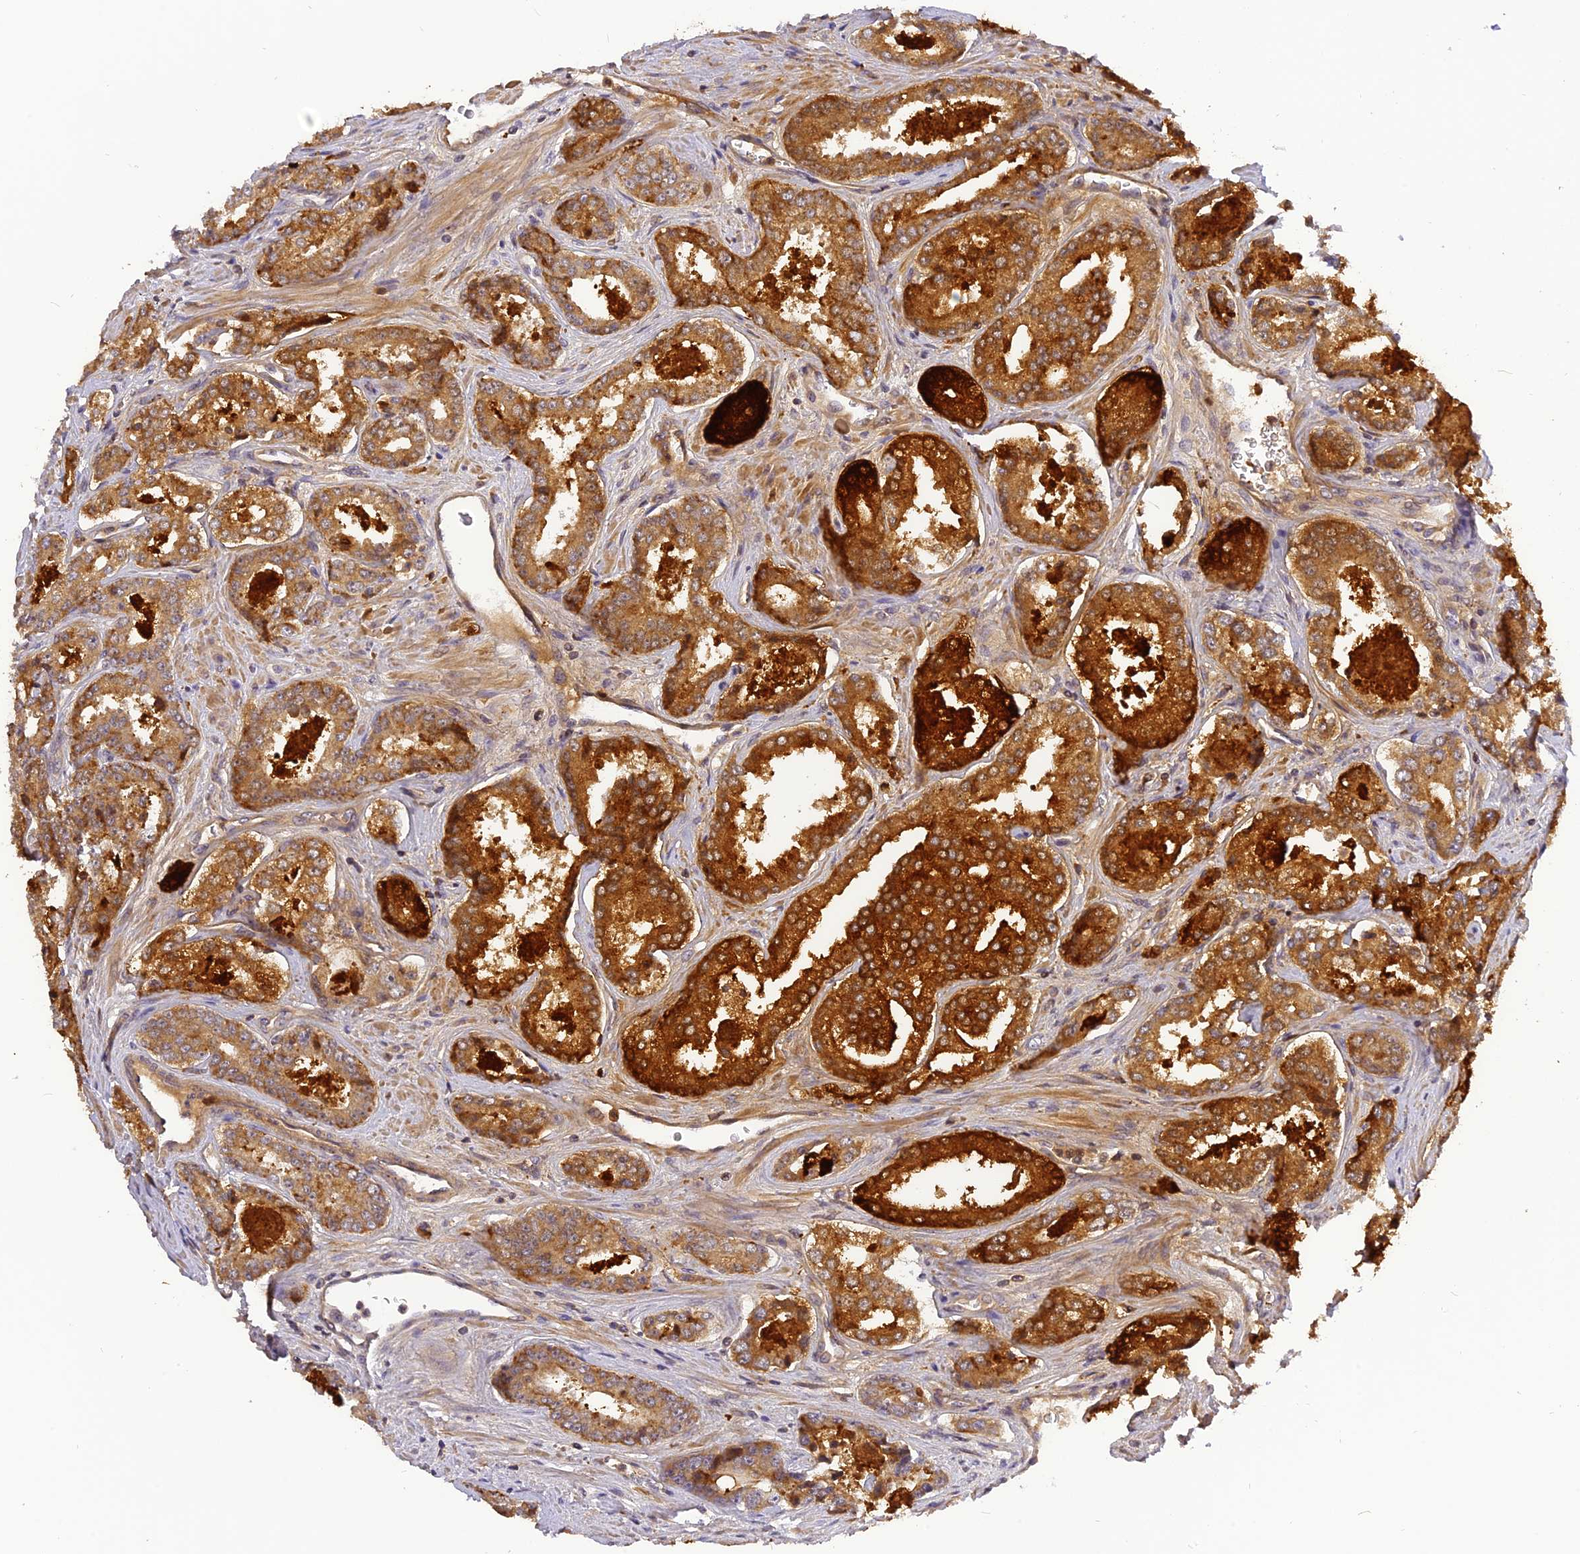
{"staining": {"intensity": "strong", "quantity": ">75%", "location": "cytoplasmic/membranous"}, "tissue": "prostate cancer", "cell_type": "Tumor cells", "image_type": "cancer", "snomed": [{"axis": "morphology", "description": "Adenocarcinoma, Low grade"}, {"axis": "topography", "description": "Prostate"}], "caption": "Tumor cells demonstrate strong cytoplasmic/membranous positivity in approximately >75% of cells in prostate cancer (low-grade adenocarcinoma).", "gene": "FNIP2", "patient": {"sex": "male", "age": 68}}